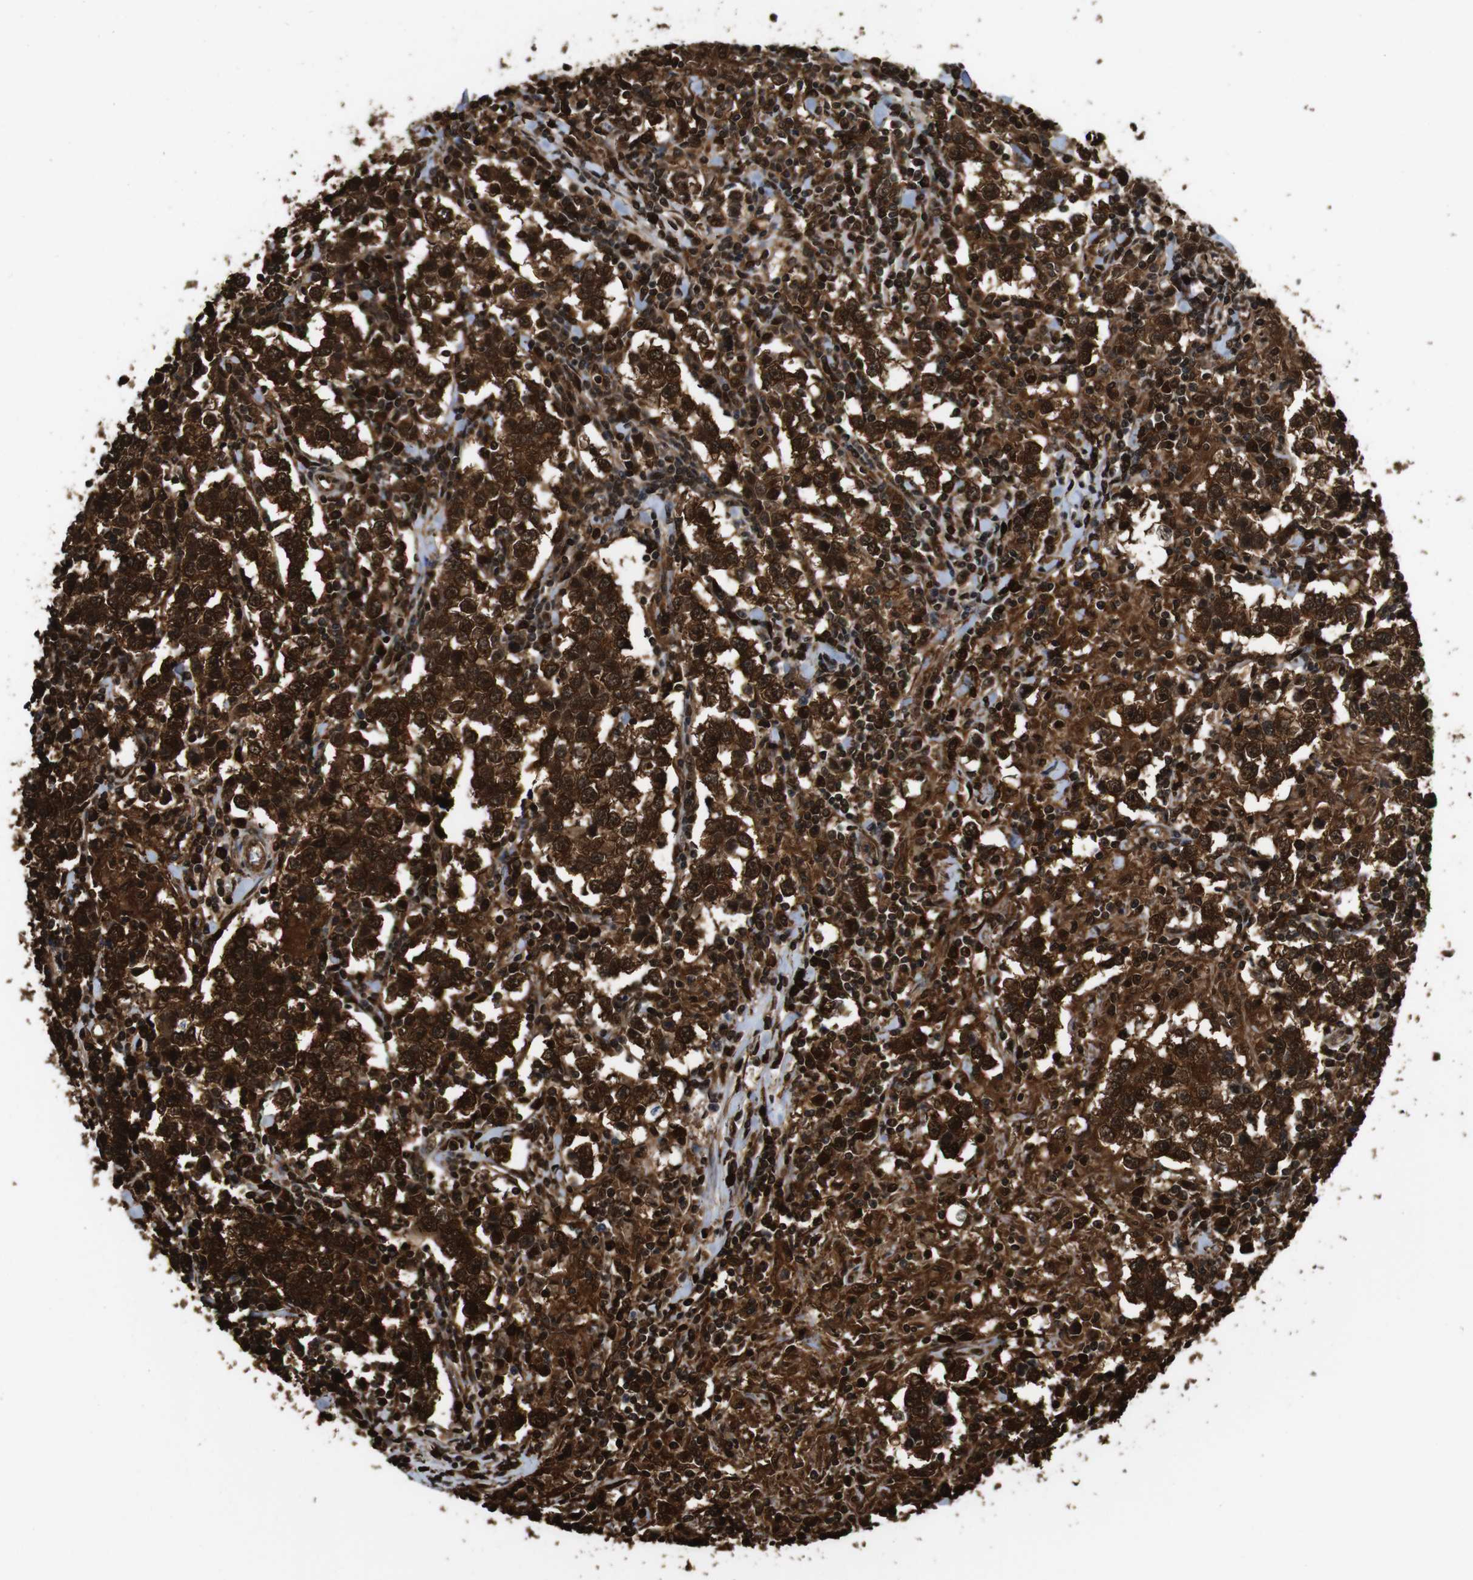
{"staining": {"intensity": "strong", "quantity": ">75%", "location": "cytoplasmic/membranous,nuclear"}, "tissue": "testis cancer", "cell_type": "Tumor cells", "image_type": "cancer", "snomed": [{"axis": "morphology", "description": "Seminoma, NOS"}, {"axis": "morphology", "description": "Carcinoma, Embryonal, NOS"}, {"axis": "topography", "description": "Testis"}], "caption": "High-magnification brightfield microscopy of testis seminoma stained with DAB (brown) and counterstained with hematoxylin (blue). tumor cells exhibit strong cytoplasmic/membranous and nuclear positivity is present in about>75% of cells.", "gene": "VCP", "patient": {"sex": "male", "age": 36}}